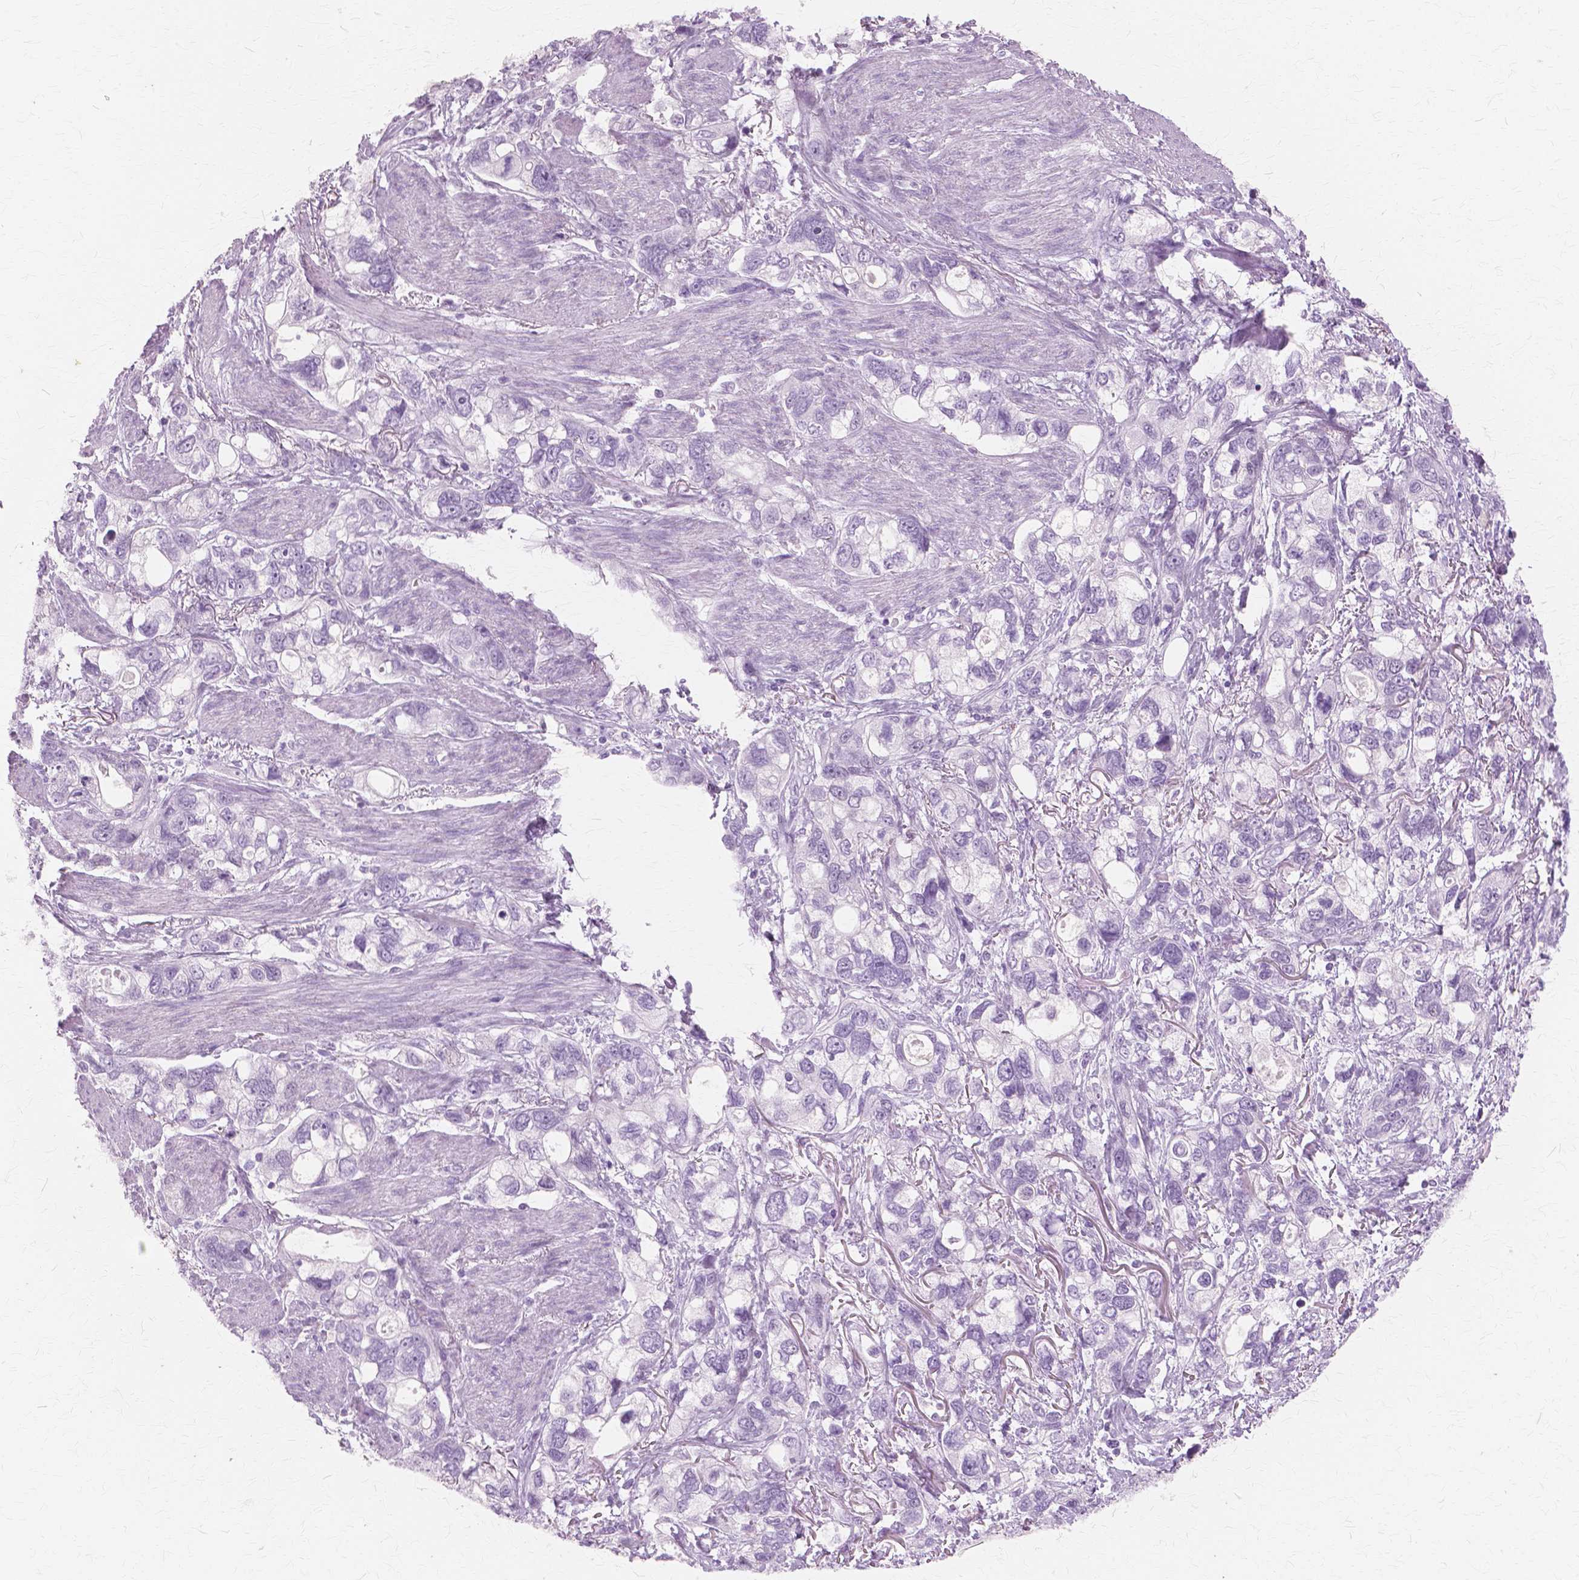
{"staining": {"intensity": "negative", "quantity": "none", "location": "none"}, "tissue": "stomach cancer", "cell_type": "Tumor cells", "image_type": "cancer", "snomed": [{"axis": "morphology", "description": "Adenocarcinoma, NOS"}, {"axis": "topography", "description": "Stomach, upper"}], "caption": "Adenocarcinoma (stomach) was stained to show a protein in brown. There is no significant expression in tumor cells.", "gene": "SFTPD", "patient": {"sex": "female", "age": 81}}